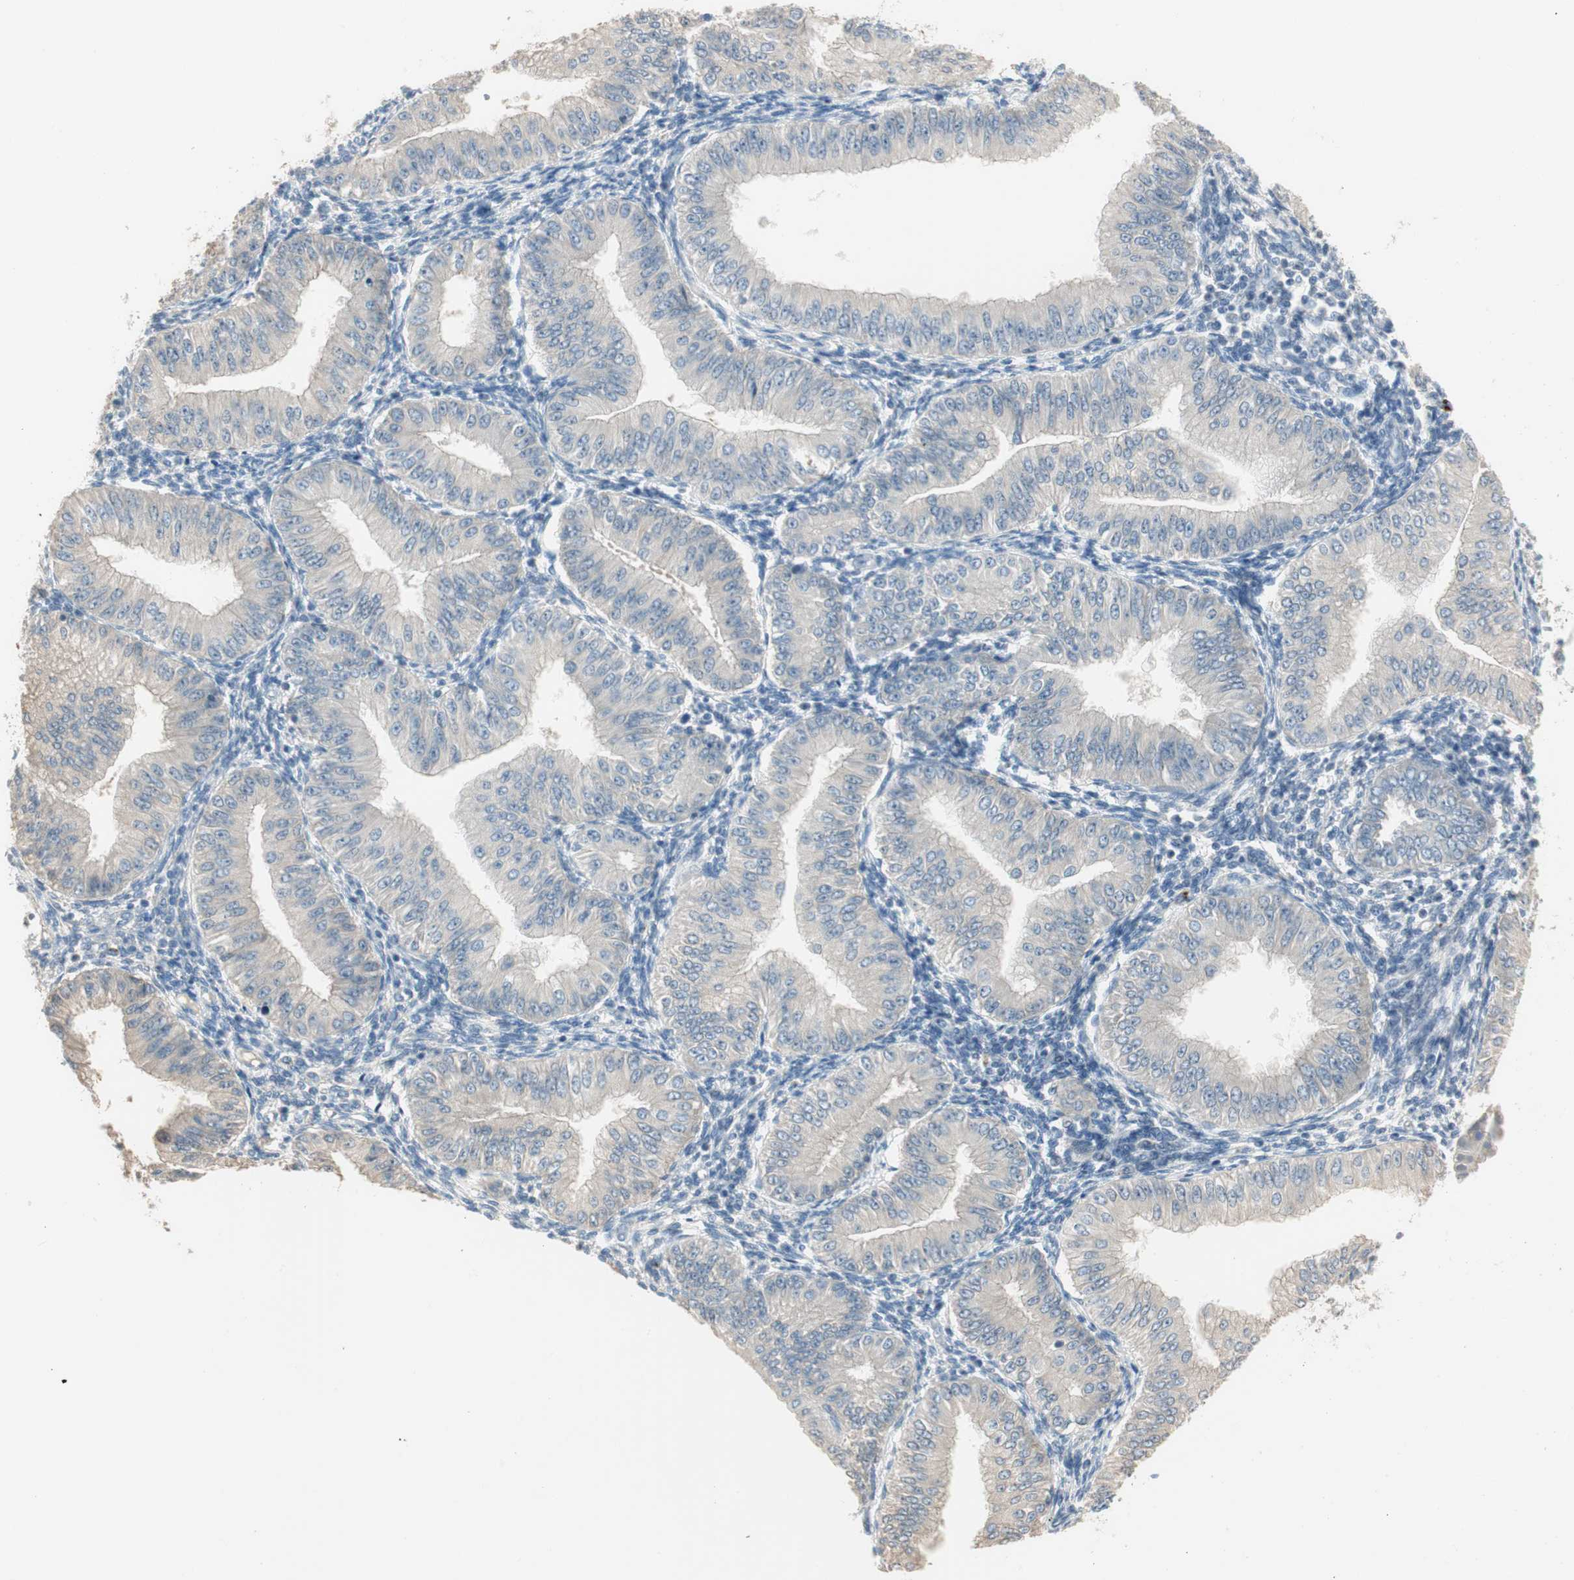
{"staining": {"intensity": "negative", "quantity": "none", "location": "none"}, "tissue": "endometrial cancer", "cell_type": "Tumor cells", "image_type": "cancer", "snomed": [{"axis": "morphology", "description": "Normal tissue, NOS"}, {"axis": "morphology", "description": "Adenocarcinoma, NOS"}, {"axis": "topography", "description": "Endometrium"}], "caption": "Immunohistochemical staining of endometrial cancer (adenocarcinoma) reveals no significant positivity in tumor cells.", "gene": "SPINK4", "patient": {"sex": "female", "age": 53}}